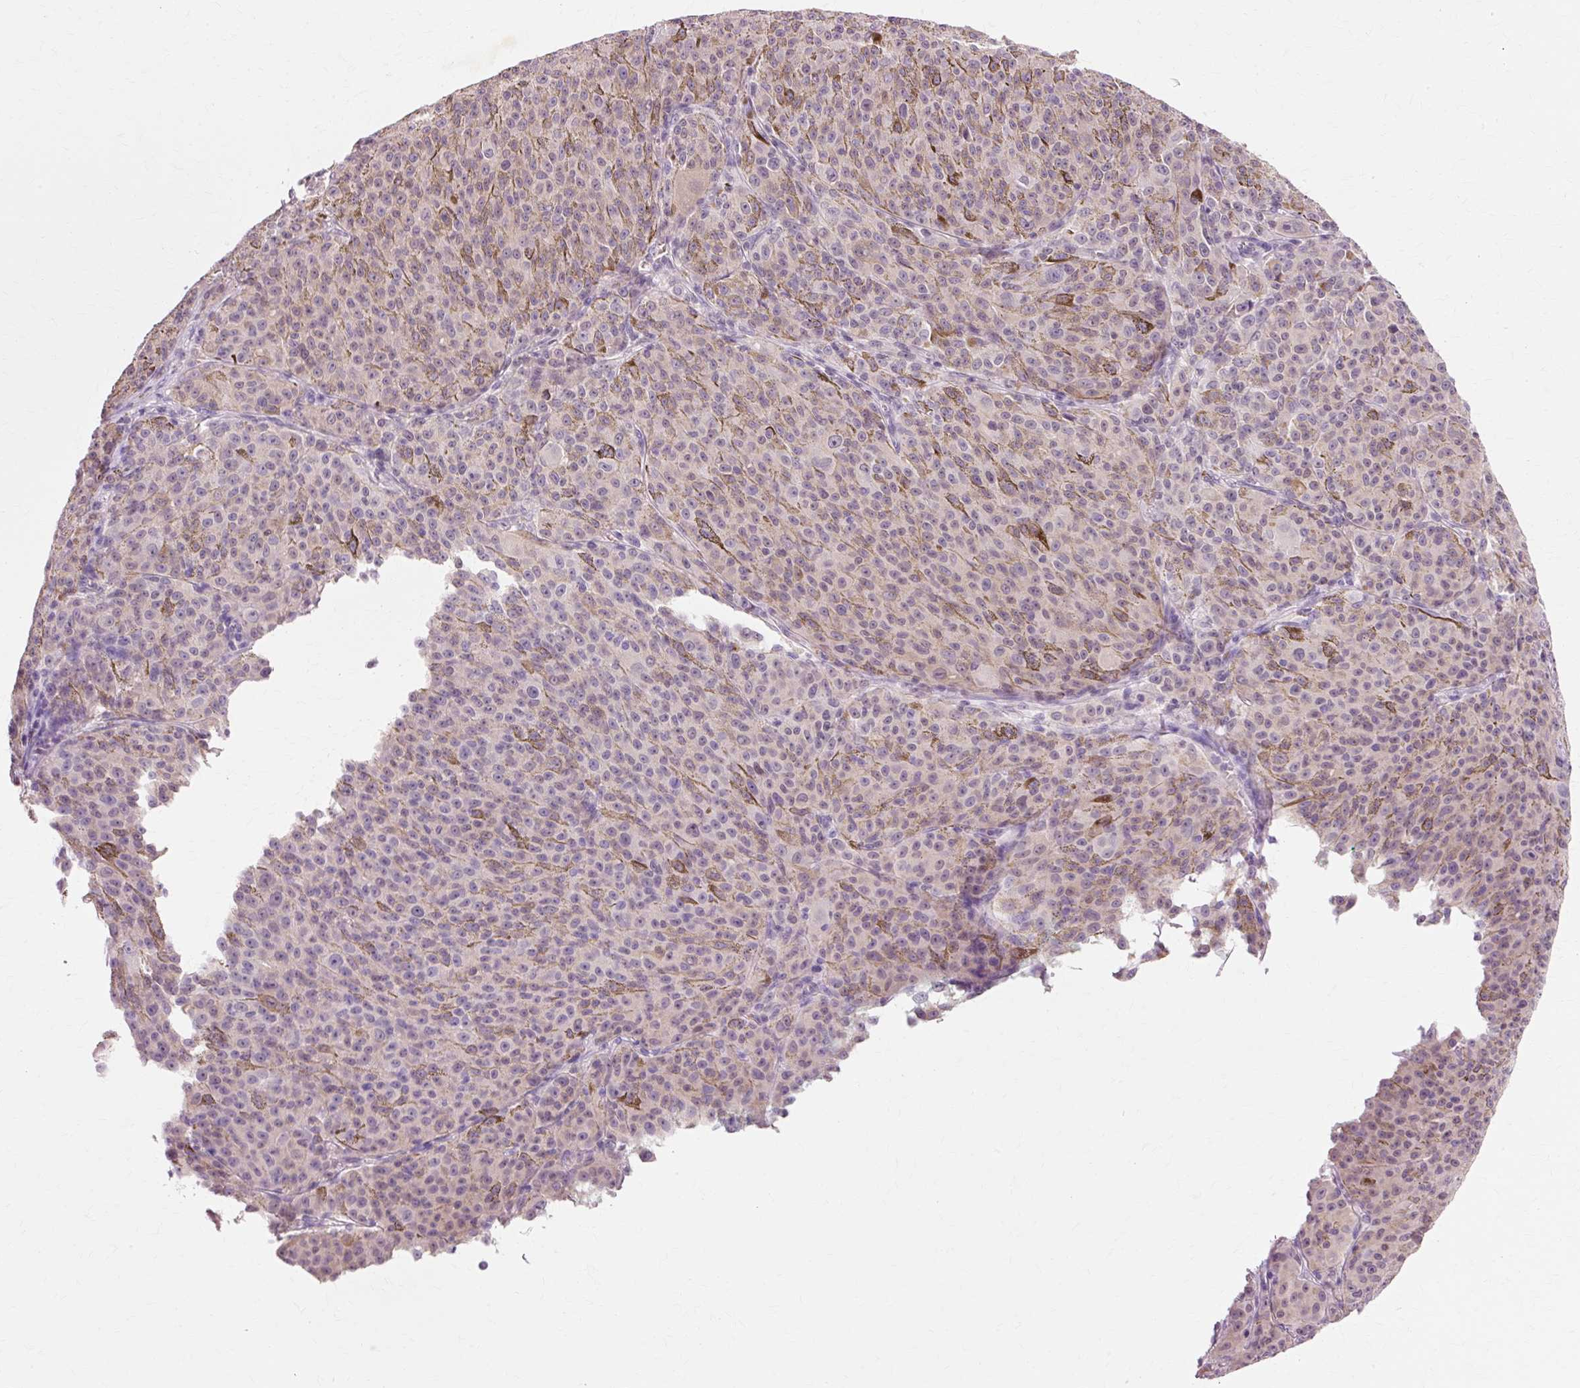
{"staining": {"intensity": "negative", "quantity": "none", "location": "none"}, "tissue": "melanoma", "cell_type": "Tumor cells", "image_type": "cancer", "snomed": [{"axis": "morphology", "description": "Malignant melanoma, NOS"}, {"axis": "topography", "description": "Skin"}], "caption": "DAB immunohistochemical staining of malignant melanoma reveals no significant positivity in tumor cells. Brightfield microscopy of immunohistochemistry stained with DAB (3,3'-diaminobenzidine) (brown) and hematoxylin (blue), captured at high magnification.", "gene": "VN1R2", "patient": {"sex": "female", "age": 52}}